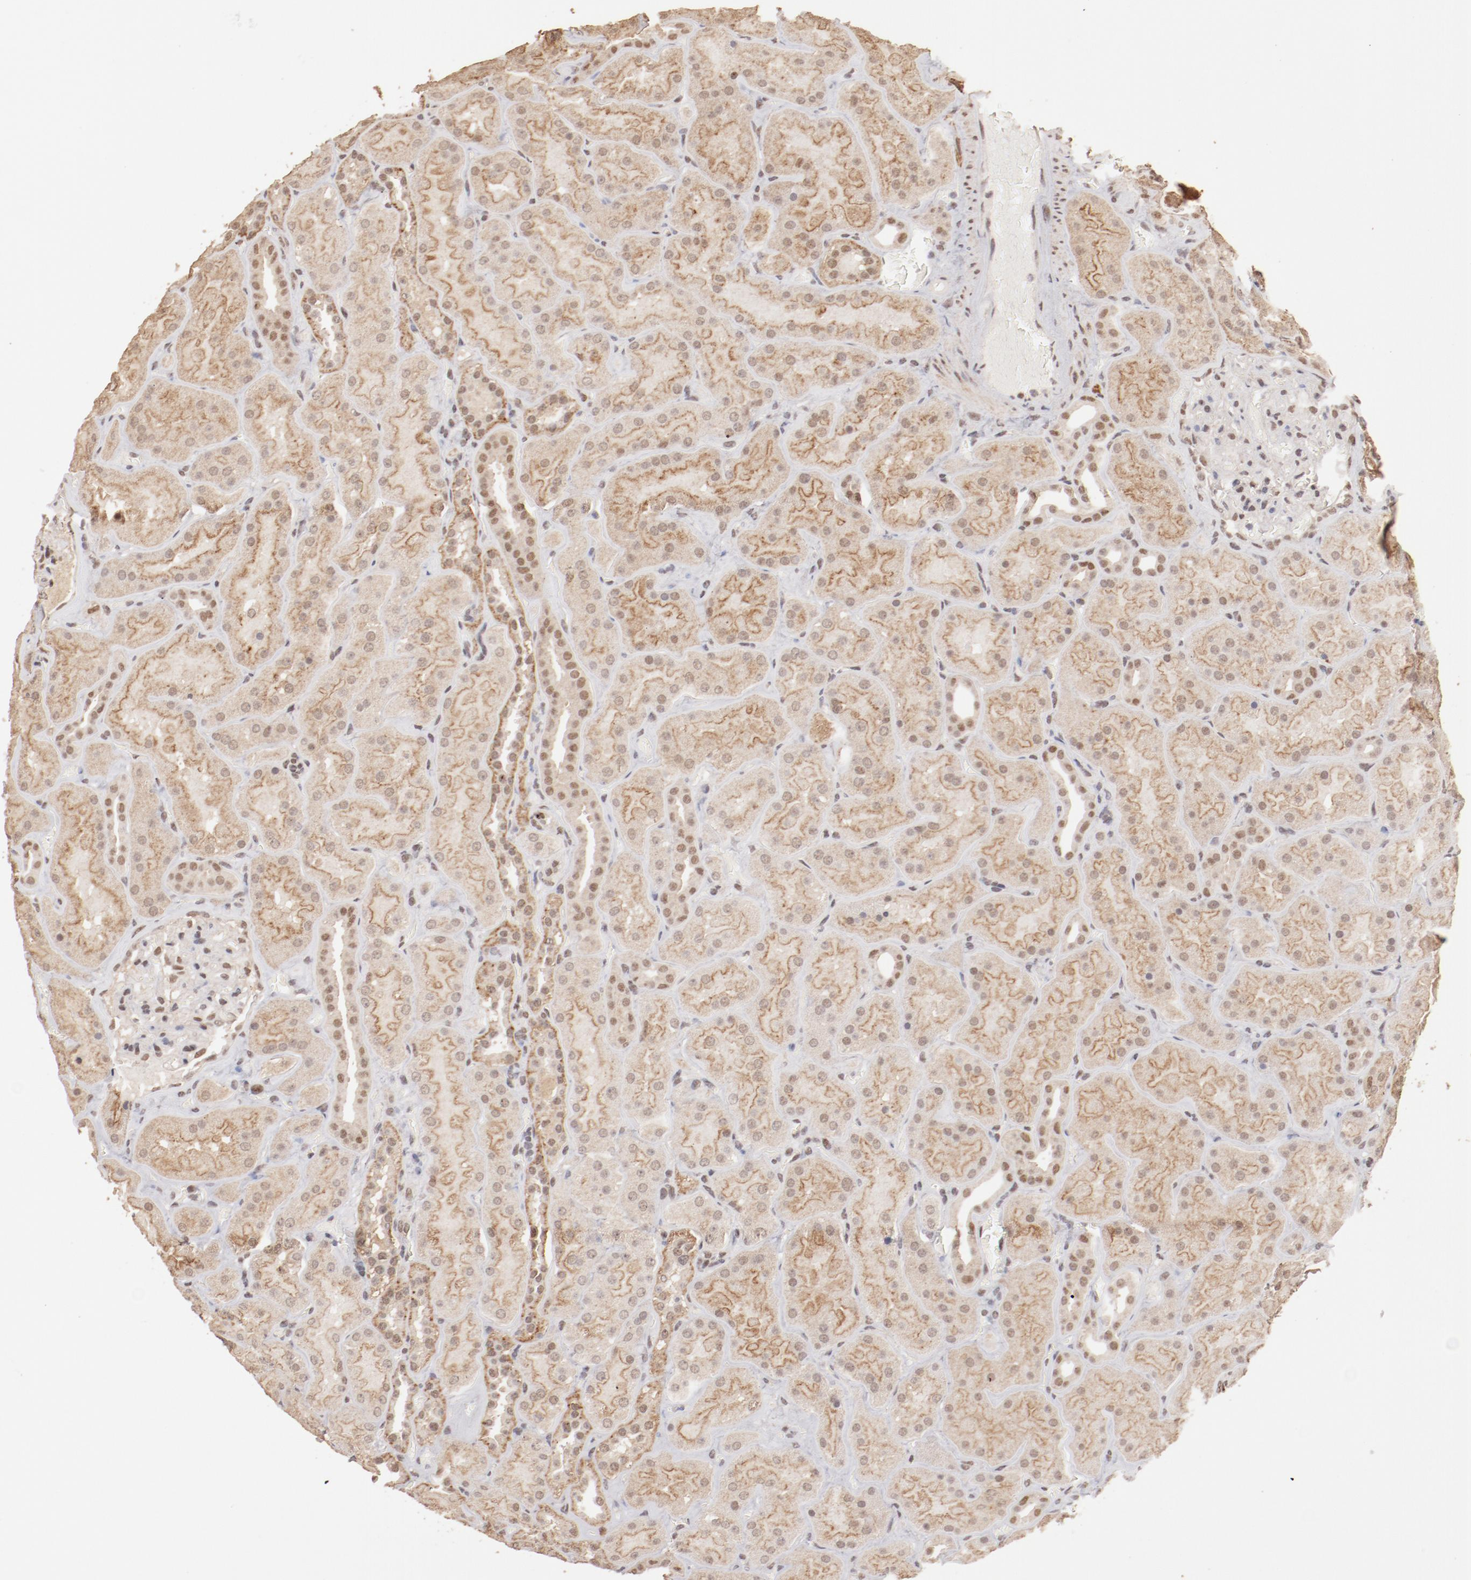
{"staining": {"intensity": "moderate", "quantity": "25%-75%", "location": "nuclear"}, "tissue": "kidney", "cell_type": "Cells in glomeruli", "image_type": "normal", "snomed": [{"axis": "morphology", "description": "Normal tissue, NOS"}, {"axis": "topography", "description": "Kidney"}], "caption": "Protein analysis of normal kidney reveals moderate nuclear staining in approximately 25%-75% of cells in glomeruli.", "gene": "CLOCK", "patient": {"sex": "male", "age": 28}}